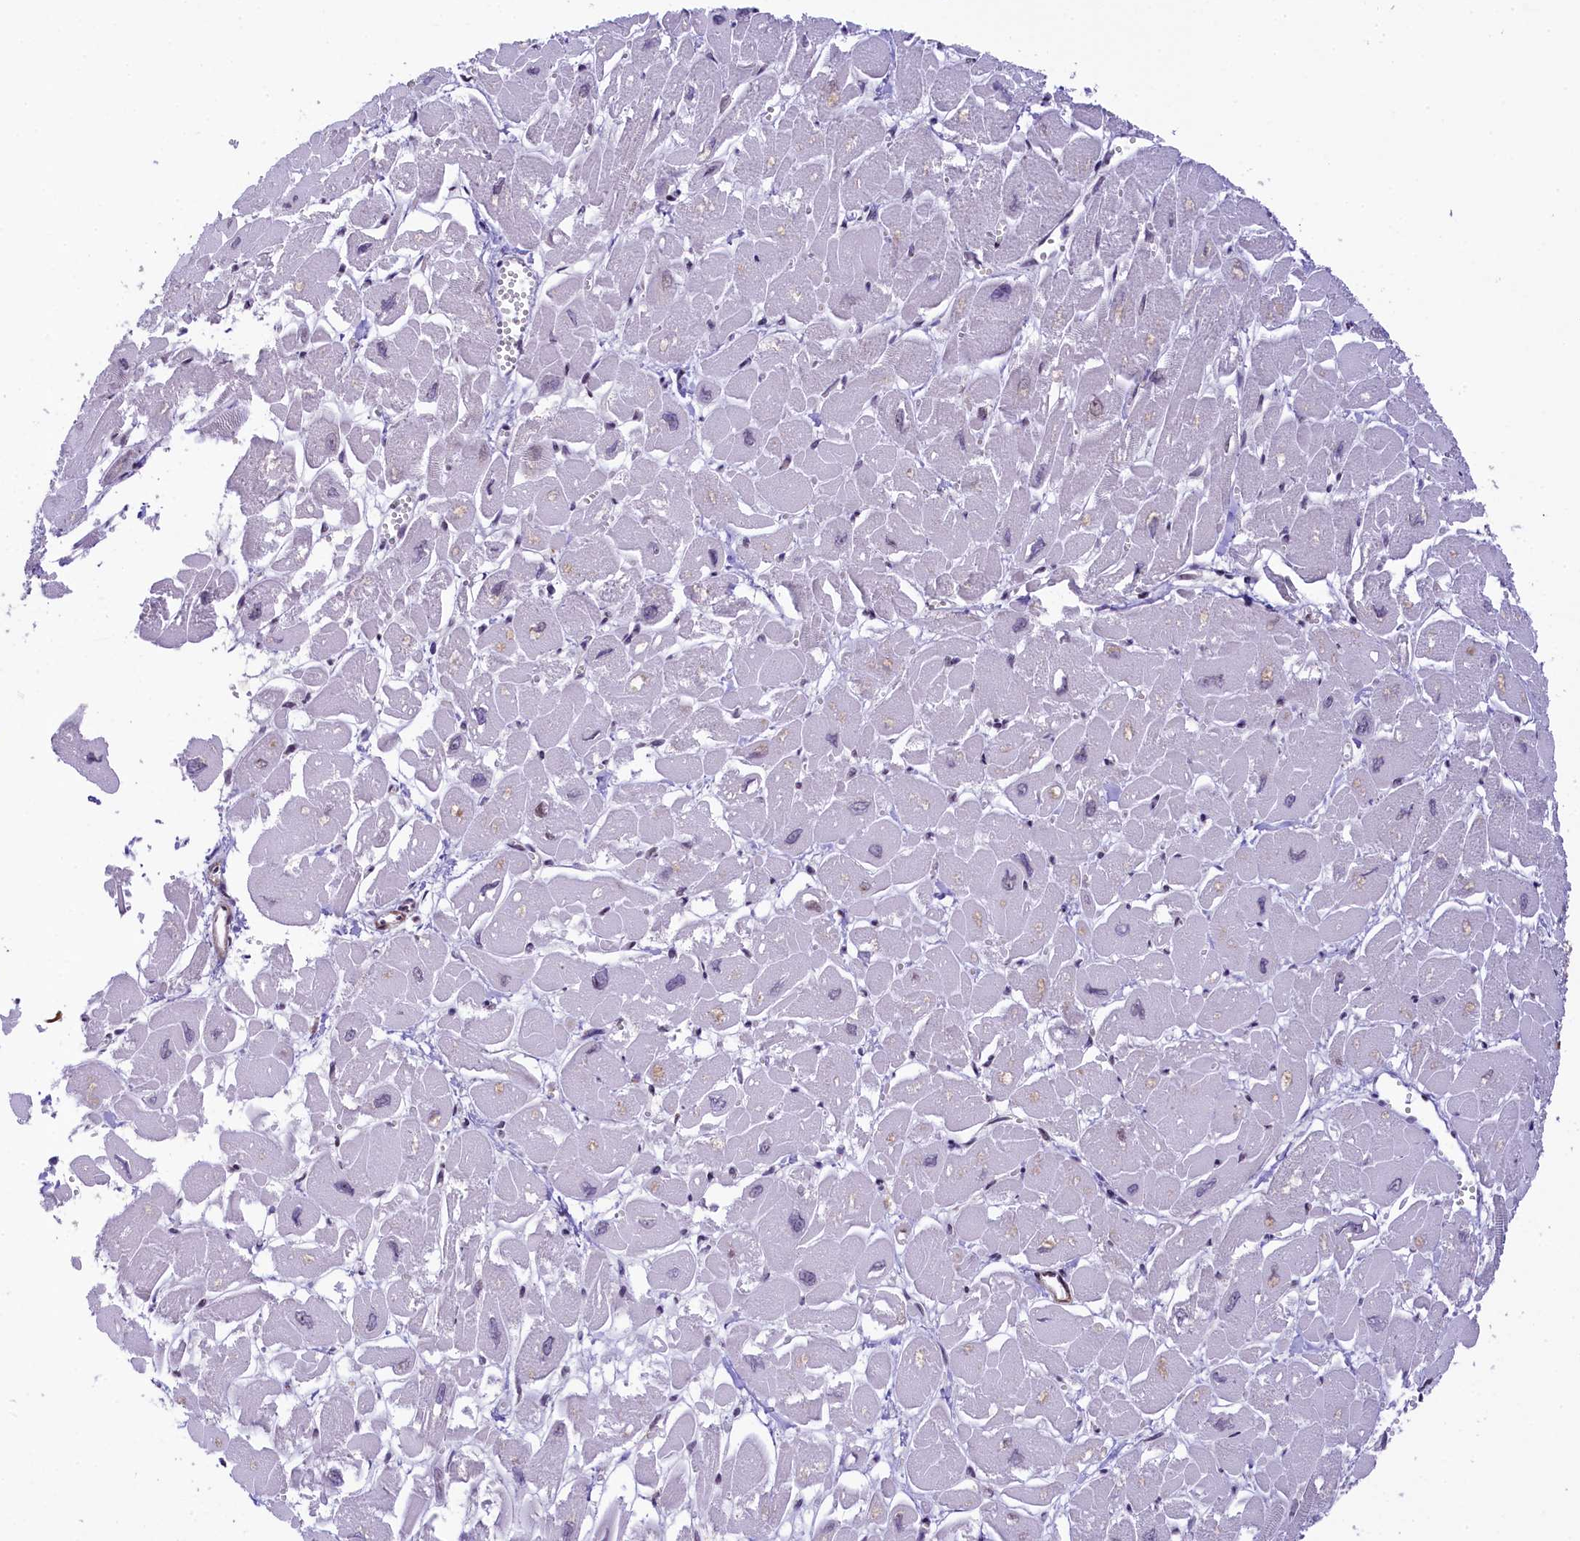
{"staining": {"intensity": "negative", "quantity": "none", "location": "none"}, "tissue": "heart muscle", "cell_type": "Cardiomyocytes", "image_type": "normal", "snomed": [{"axis": "morphology", "description": "Normal tissue, NOS"}, {"axis": "topography", "description": "Heart"}], "caption": "The photomicrograph demonstrates no staining of cardiomyocytes in benign heart muscle.", "gene": "RBBP8", "patient": {"sex": "male", "age": 54}}